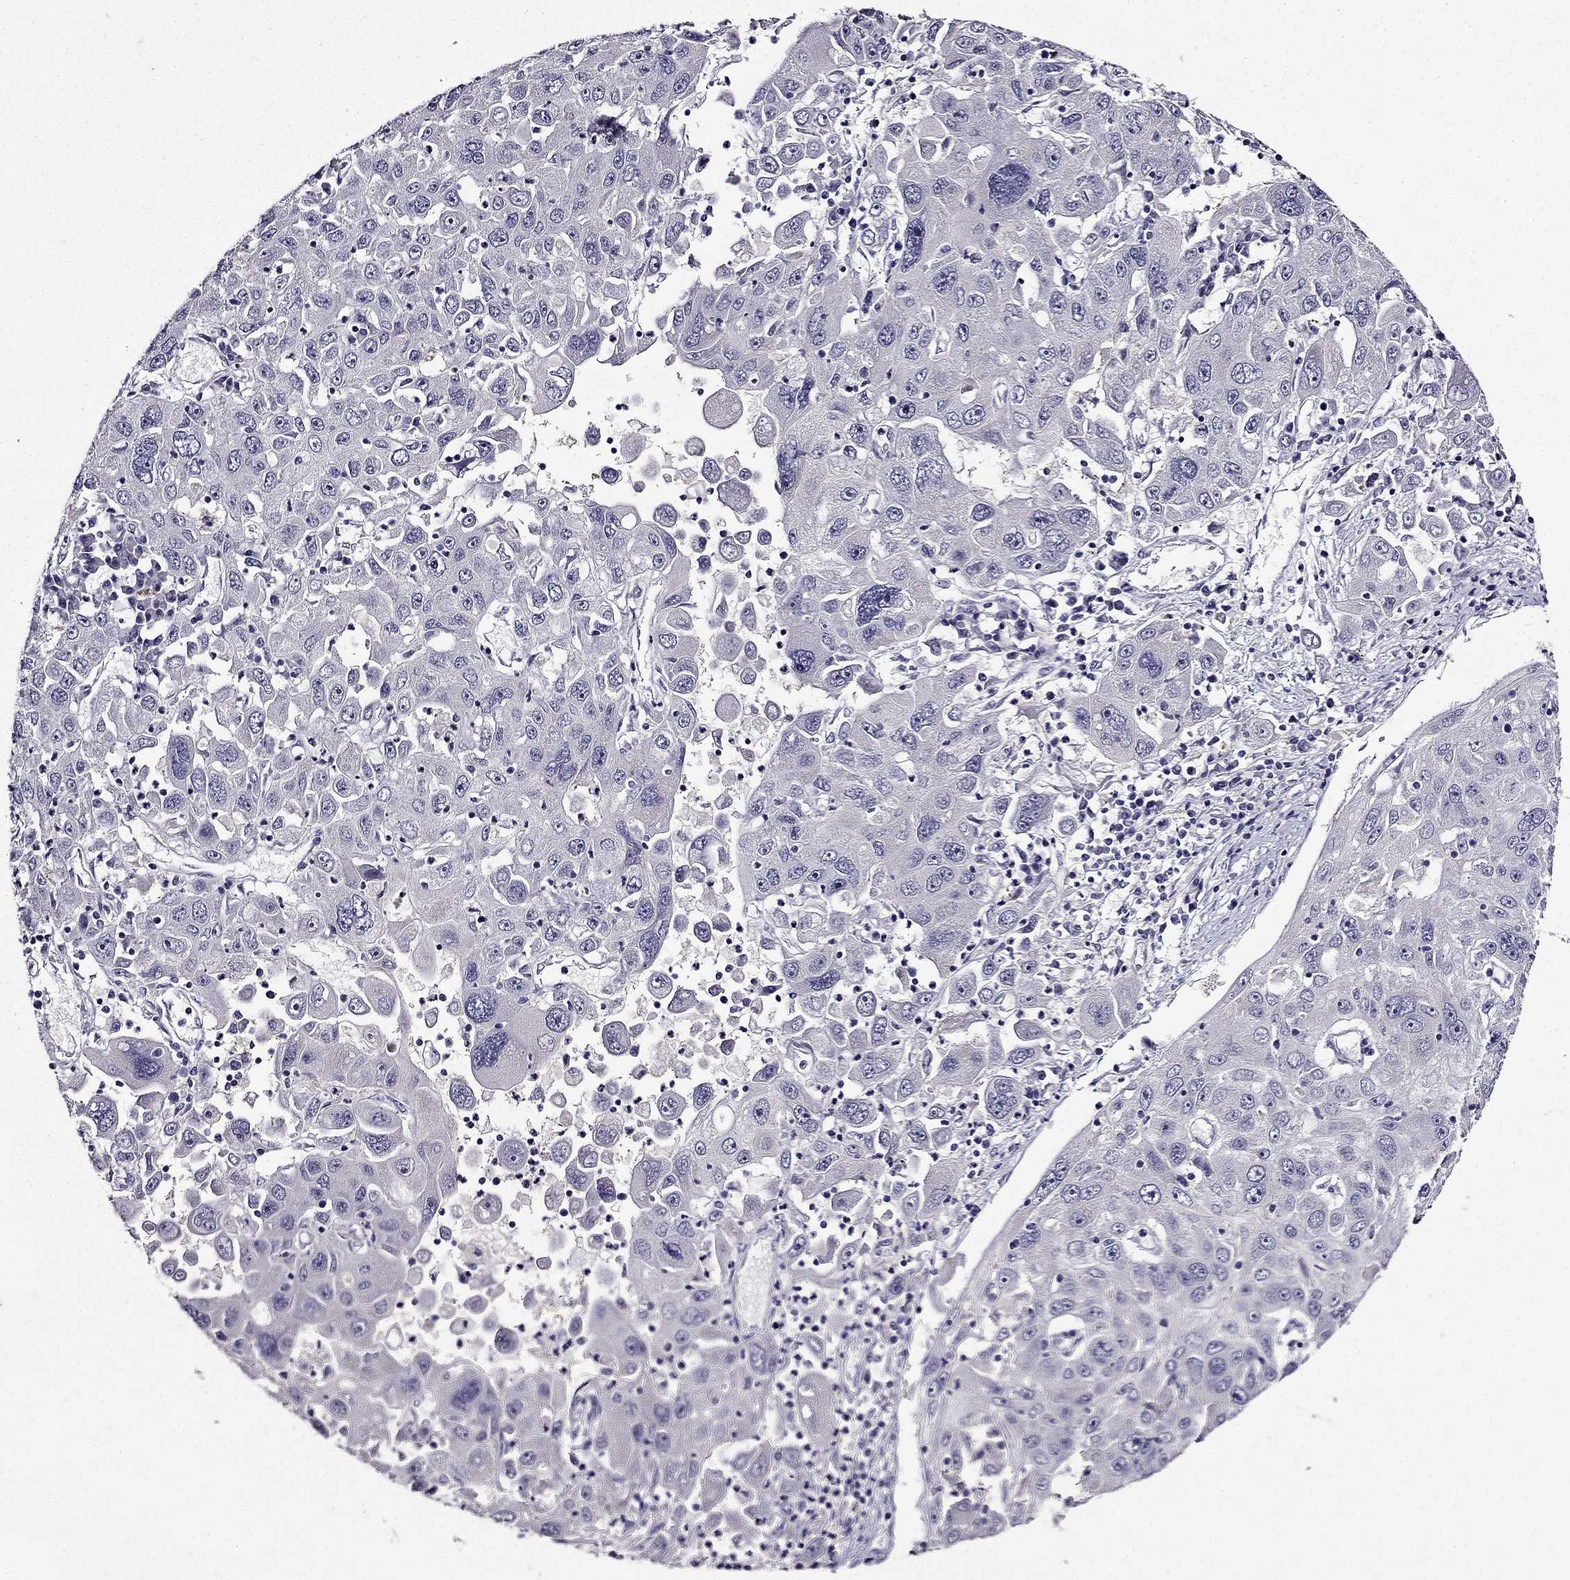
{"staining": {"intensity": "negative", "quantity": "none", "location": "none"}, "tissue": "stomach cancer", "cell_type": "Tumor cells", "image_type": "cancer", "snomed": [{"axis": "morphology", "description": "Adenocarcinoma, NOS"}, {"axis": "topography", "description": "Stomach"}], "caption": "The micrograph demonstrates no staining of tumor cells in adenocarcinoma (stomach).", "gene": "TMEM266", "patient": {"sex": "male", "age": 56}}